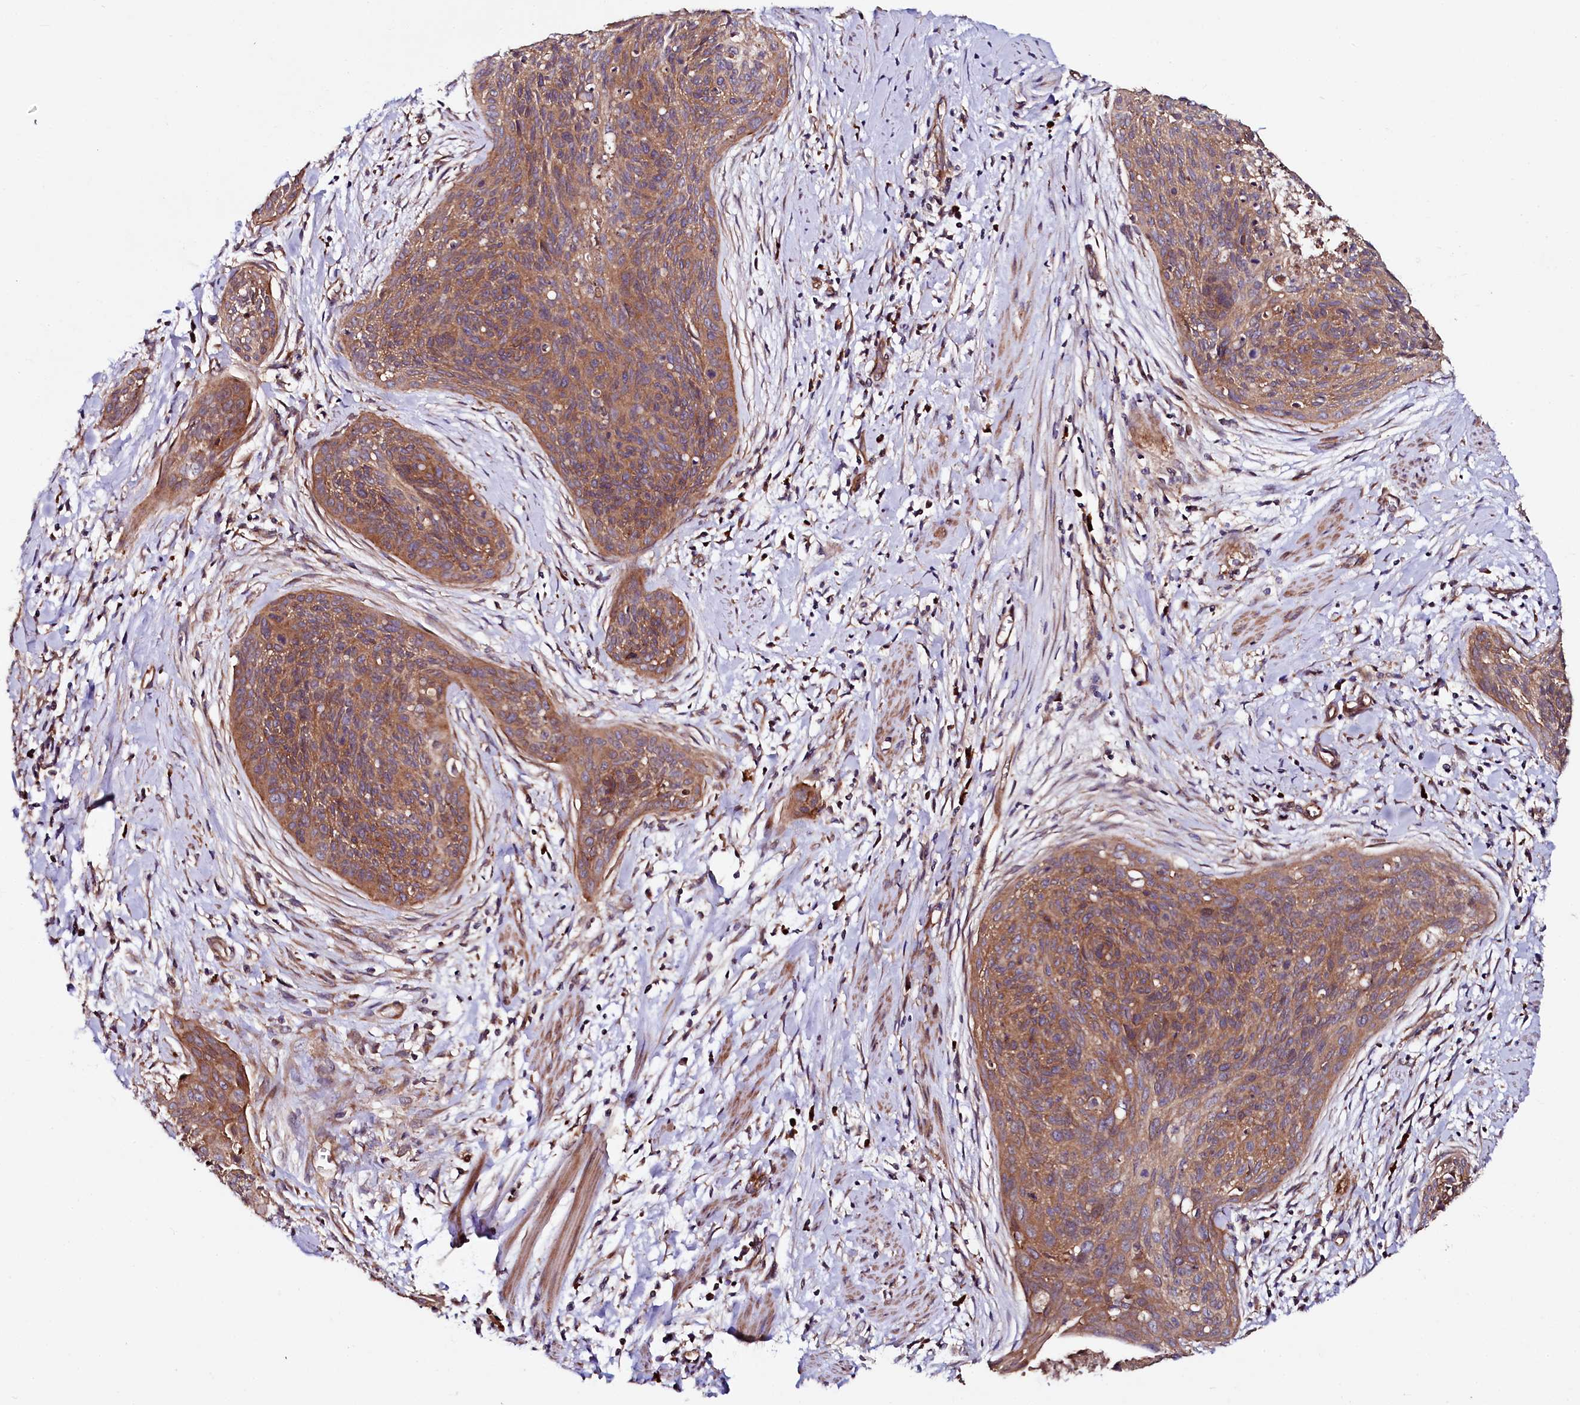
{"staining": {"intensity": "moderate", "quantity": ">75%", "location": "cytoplasmic/membranous"}, "tissue": "cervical cancer", "cell_type": "Tumor cells", "image_type": "cancer", "snomed": [{"axis": "morphology", "description": "Squamous cell carcinoma, NOS"}, {"axis": "topography", "description": "Cervix"}], "caption": "Immunohistochemistry micrograph of neoplastic tissue: human cervical cancer stained using immunohistochemistry (IHC) displays medium levels of moderate protein expression localized specifically in the cytoplasmic/membranous of tumor cells, appearing as a cytoplasmic/membranous brown color.", "gene": "USPL1", "patient": {"sex": "female", "age": 55}}